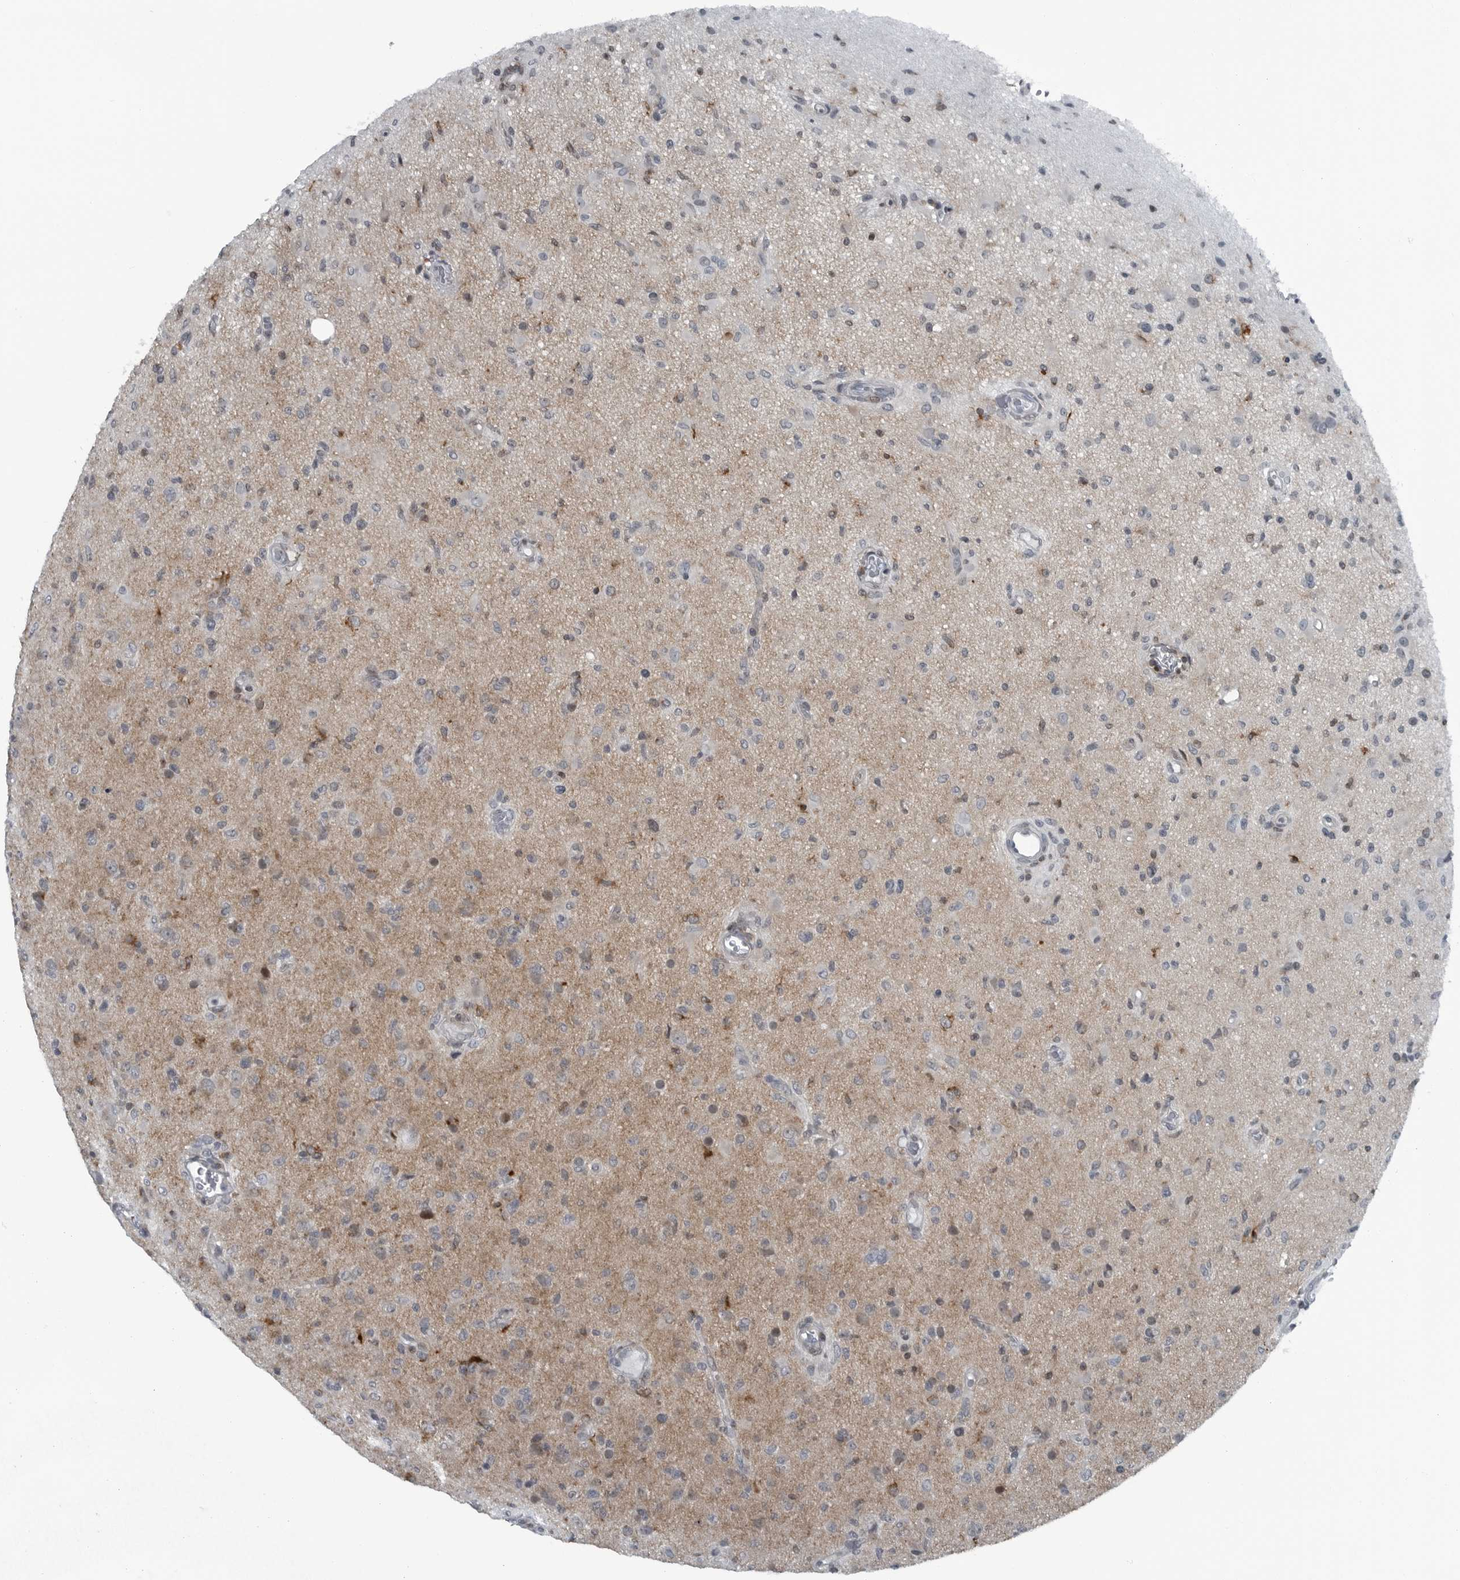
{"staining": {"intensity": "negative", "quantity": "none", "location": "none"}, "tissue": "glioma", "cell_type": "Tumor cells", "image_type": "cancer", "snomed": [{"axis": "morphology", "description": "Glioma, malignant, High grade"}, {"axis": "topography", "description": "Brain"}], "caption": "An immunohistochemistry (IHC) image of high-grade glioma (malignant) is shown. There is no staining in tumor cells of high-grade glioma (malignant).", "gene": "GAK", "patient": {"sex": "female", "age": 57}}